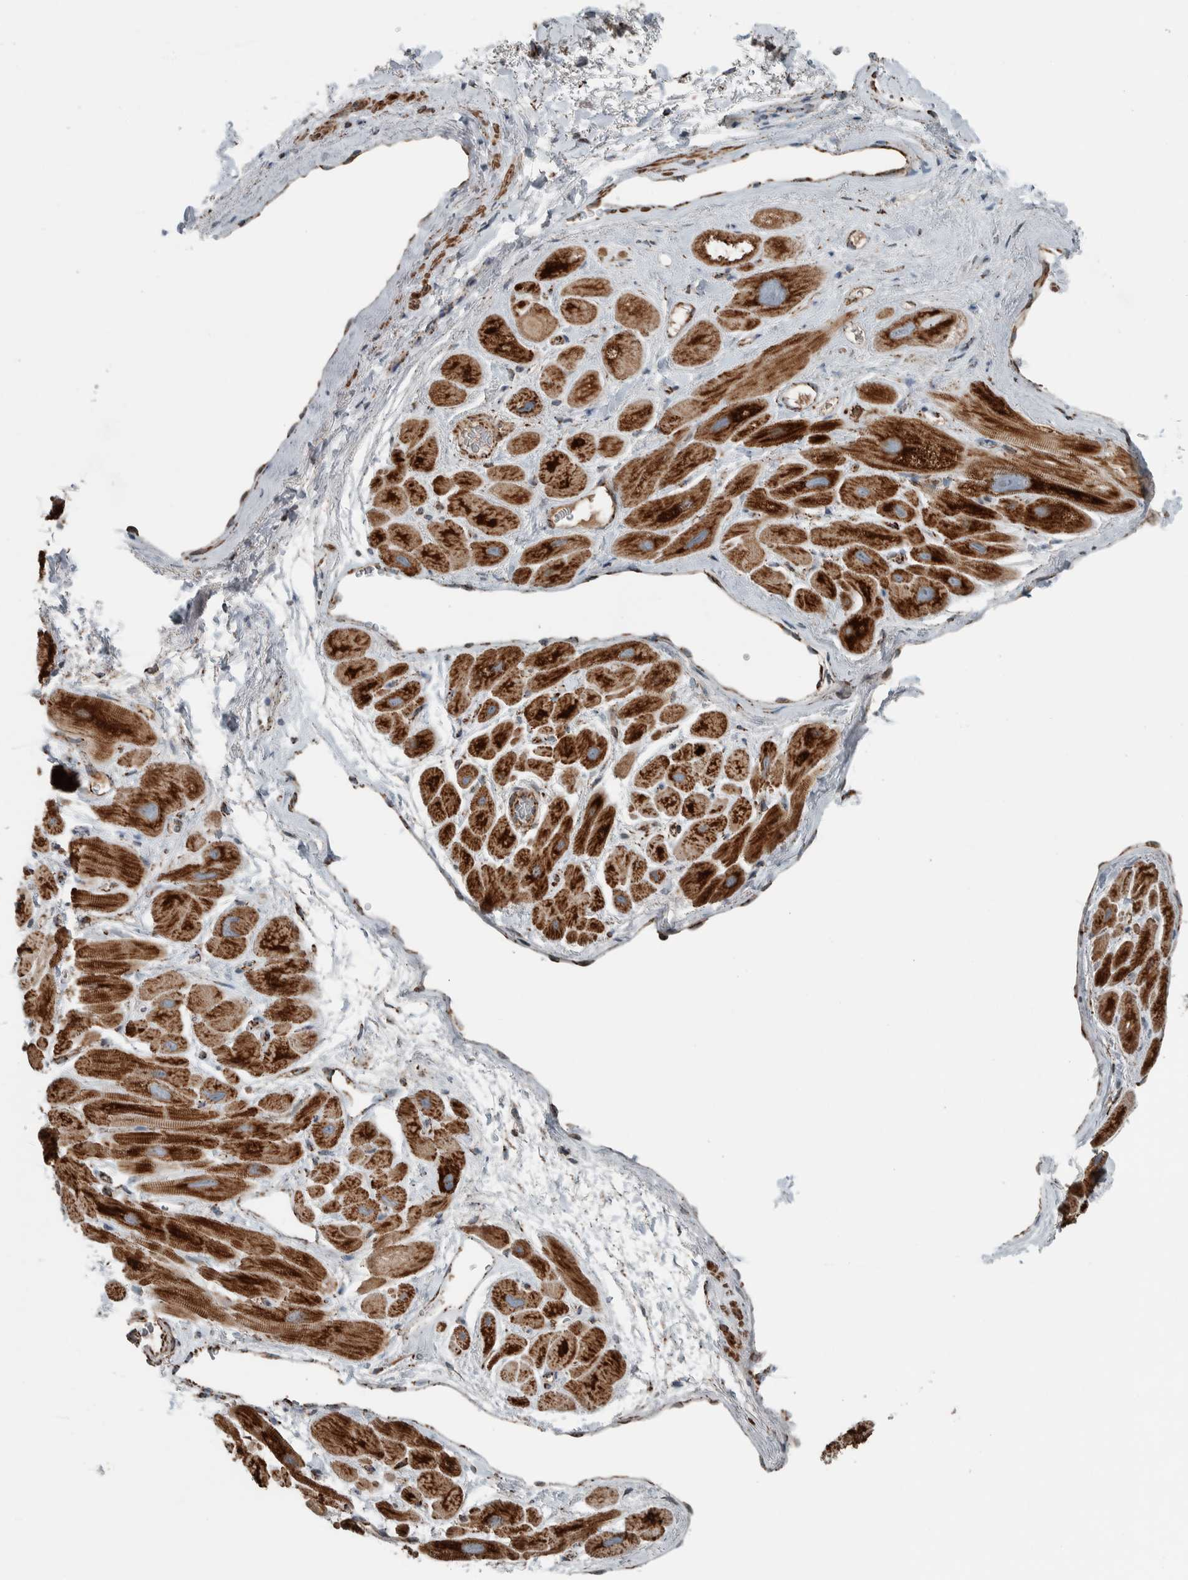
{"staining": {"intensity": "strong", "quantity": ">75%", "location": "cytoplasmic/membranous"}, "tissue": "heart muscle", "cell_type": "Cardiomyocytes", "image_type": "normal", "snomed": [{"axis": "morphology", "description": "Normal tissue, NOS"}, {"axis": "topography", "description": "Heart"}], "caption": "Protein expression analysis of benign human heart muscle reveals strong cytoplasmic/membranous staining in approximately >75% of cardiomyocytes.", "gene": "CNTROB", "patient": {"sex": "male", "age": 49}}